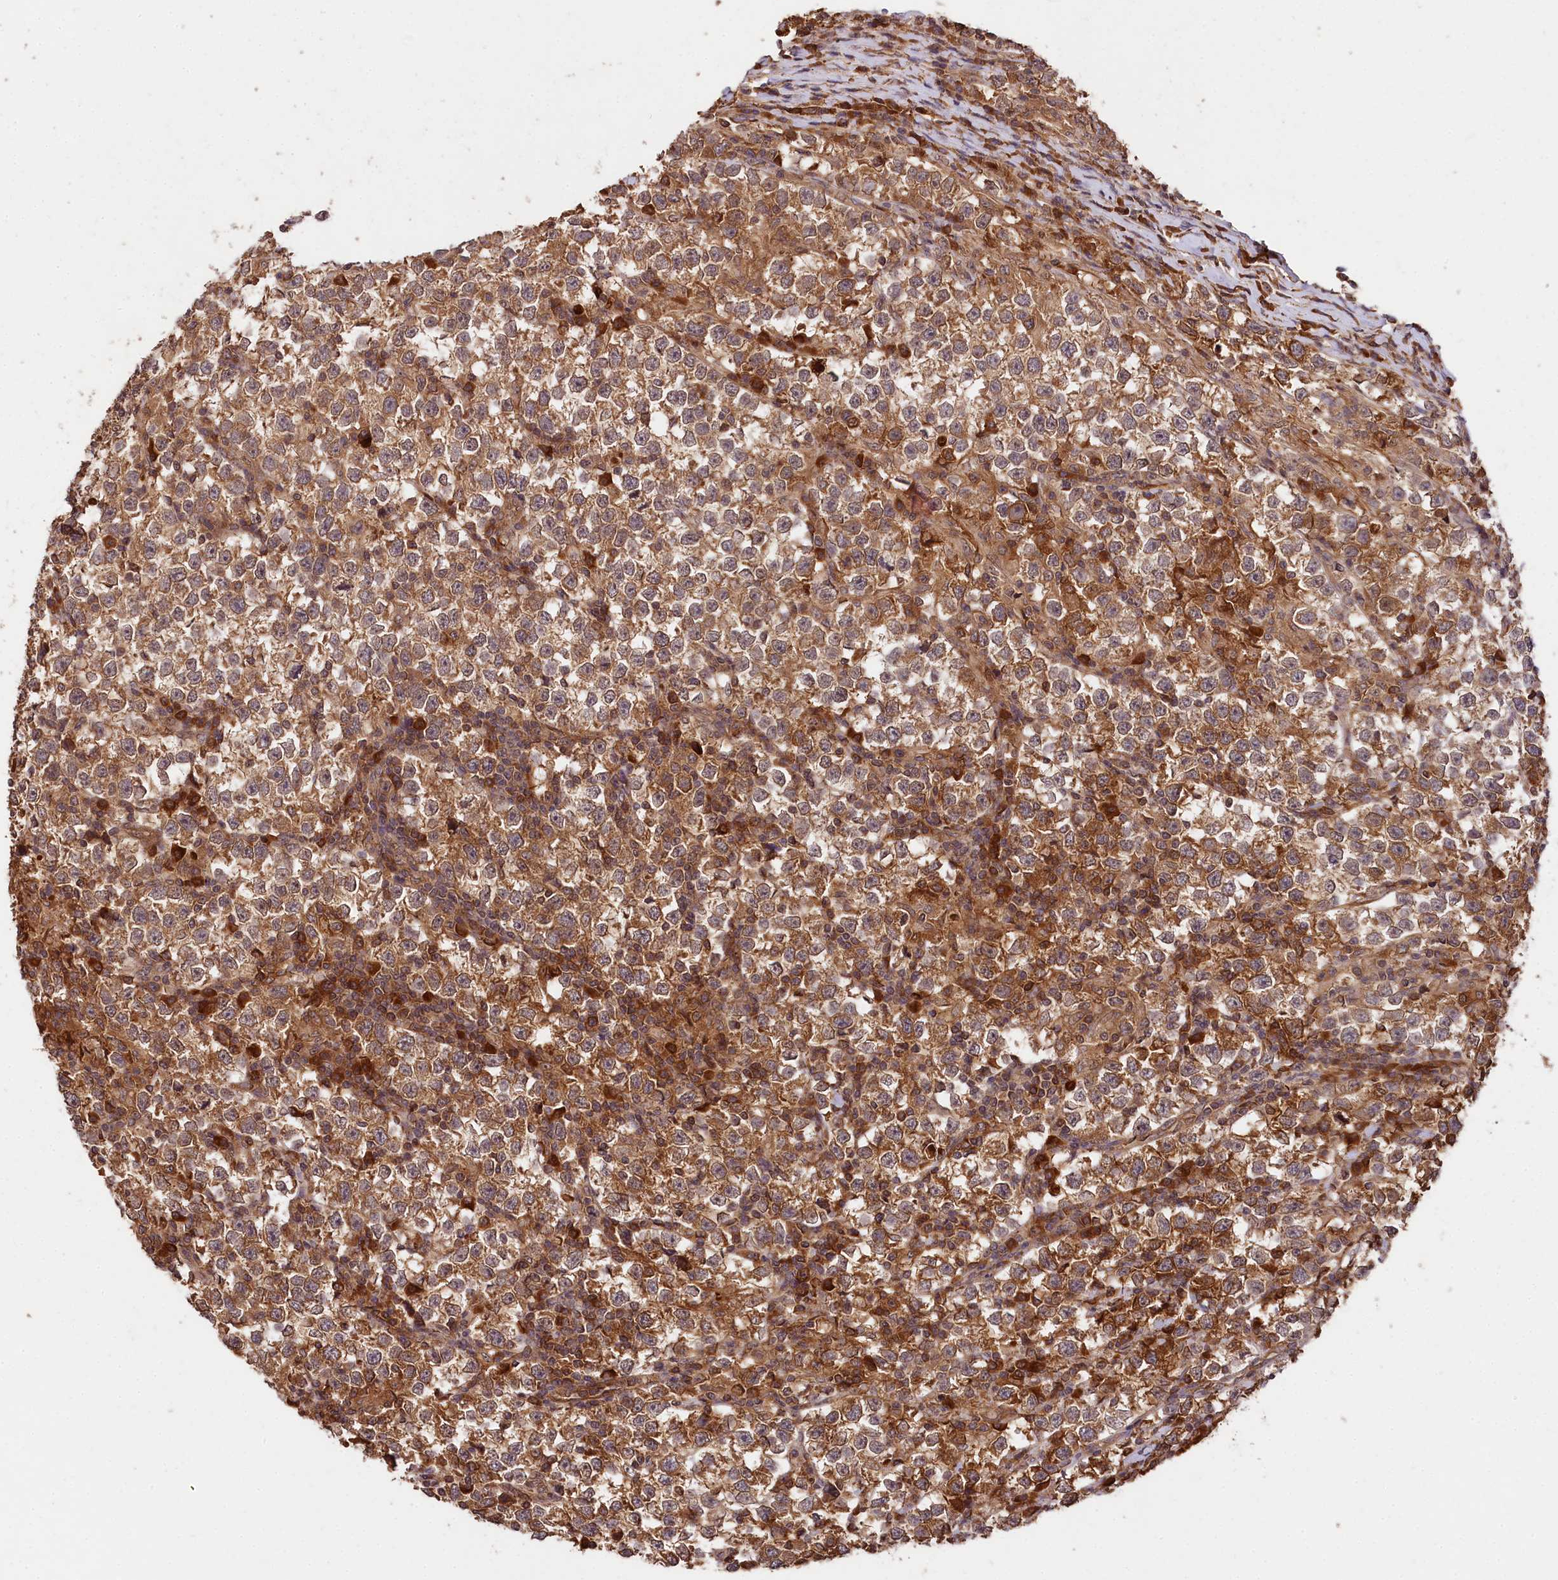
{"staining": {"intensity": "moderate", "quantity": ">75%", "location": "cytoplasmic/membranous"}, "tissue": "testis cancer", "cell_type": "Tumor cells", "image_type": "cancer", "snomed": [{"axis": "morphology", "description": "Normal tissue, NOS"}, {"axis": "morphology", "description": "Seminoma, NOS"}, {"axis": "topography", "description": "Testis"}], "caption": "Protein staining by immunohistochemistry demonstrates moderate cytoplasmic/membranous expression in approximately >75% of tumor cells in testis cancer. (DAB IHC with brightfield microscopy, high magnification).", "gene": "MCF2L2", "patient": {"sex": "male", "age": 43}}